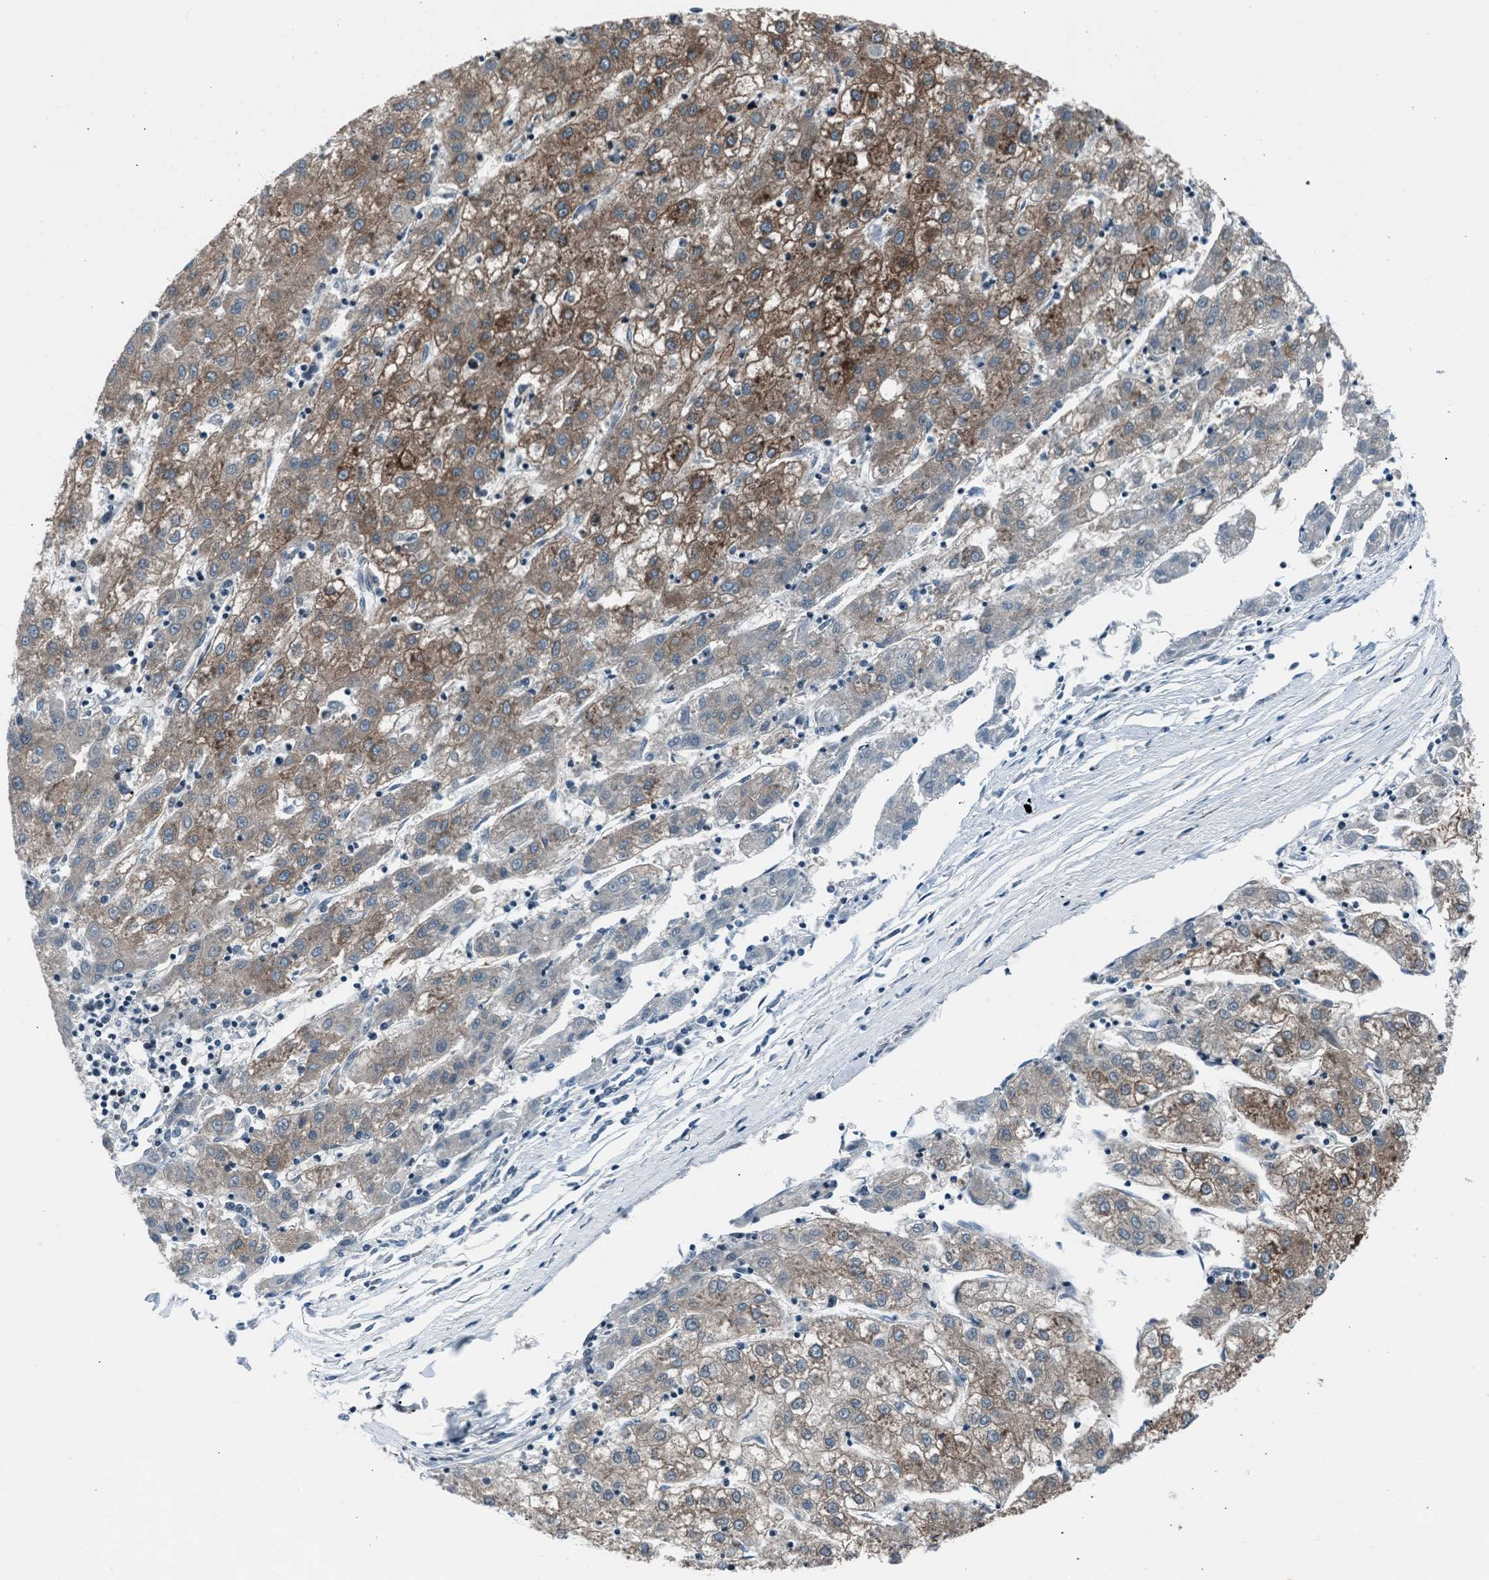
{"staining": {"intensity": "moderate", "quantity": ">75%", "location": "cytoplasmic/membranous"}, "tissue": "liver cancer", "cell_type": "Tumor cells", "image_type": "cancer", "snomed": [{"axis": "morphology", "description": "Carcinoma, Hepatocellular, NOS"}, {"axis": "topography", "description": "Liver"}], "caption": "Protein staining displays moderate cytoplasmic/membranous expression in about >75% of tumor cells in liver hepatocellular carcinoma.", "gene": "MORC3", "patient": {"sex": "male", "age": 72}}